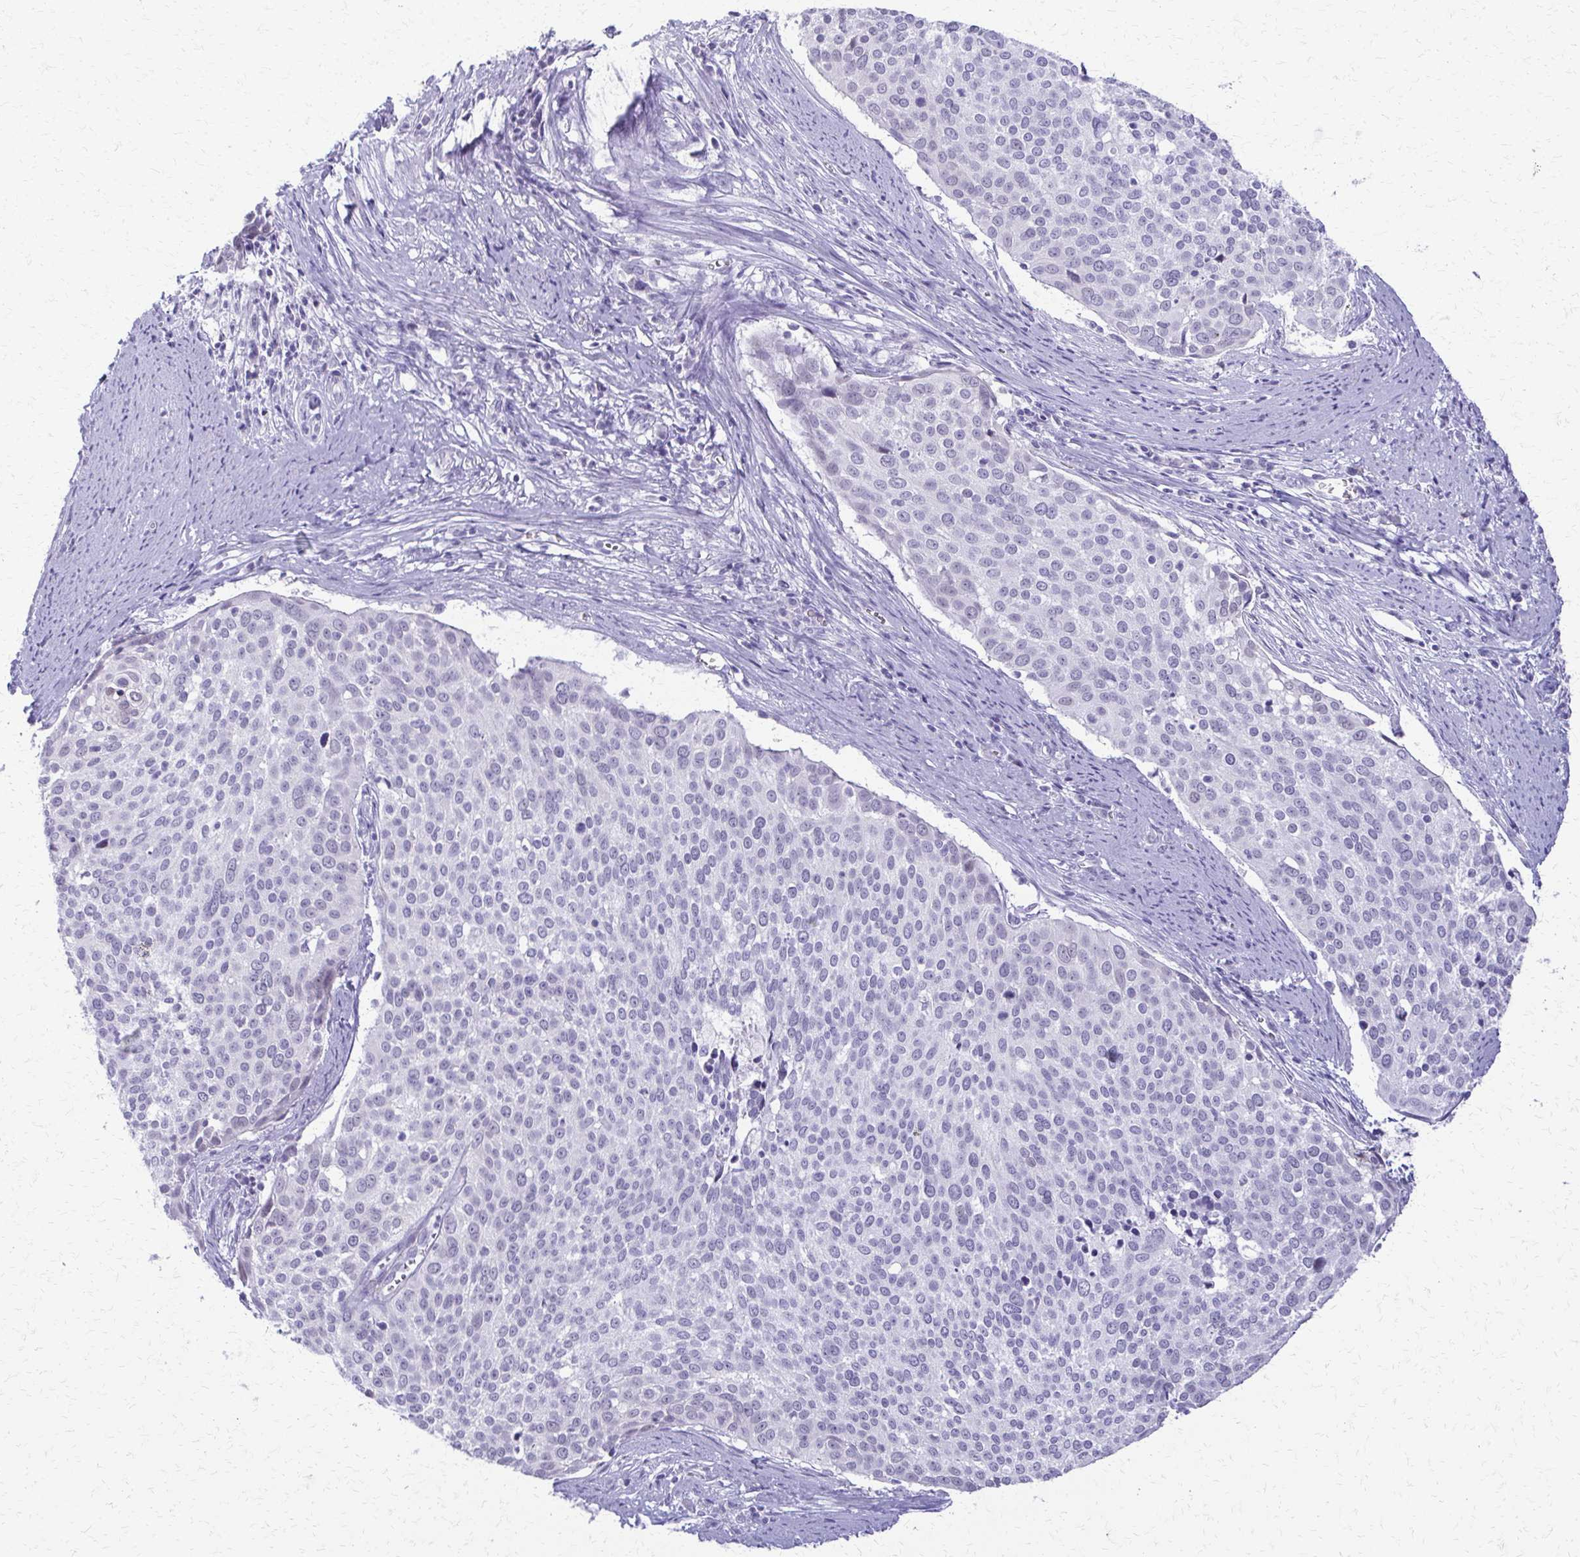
{"staining": {"intensity": "negative", "quantity": "none", "location": "none"}, "tissue": "cervical cancer", "cell_type": "Tumor cells", "image_type": "cancer", "snomed": [{"axis": "morphology", "description": "Squamous cell carcinoma, NOS"}, {"axis": "topography", "description": "Cervix"}], "caption": "Squamous cell carcinoma (cervical) was stained to show a protein in brown. There is no significant expression in tumor cells. Nuclei are stained in blue.", "gene": "FAM162B", "patient": {"sex": "female", "age": 39}}